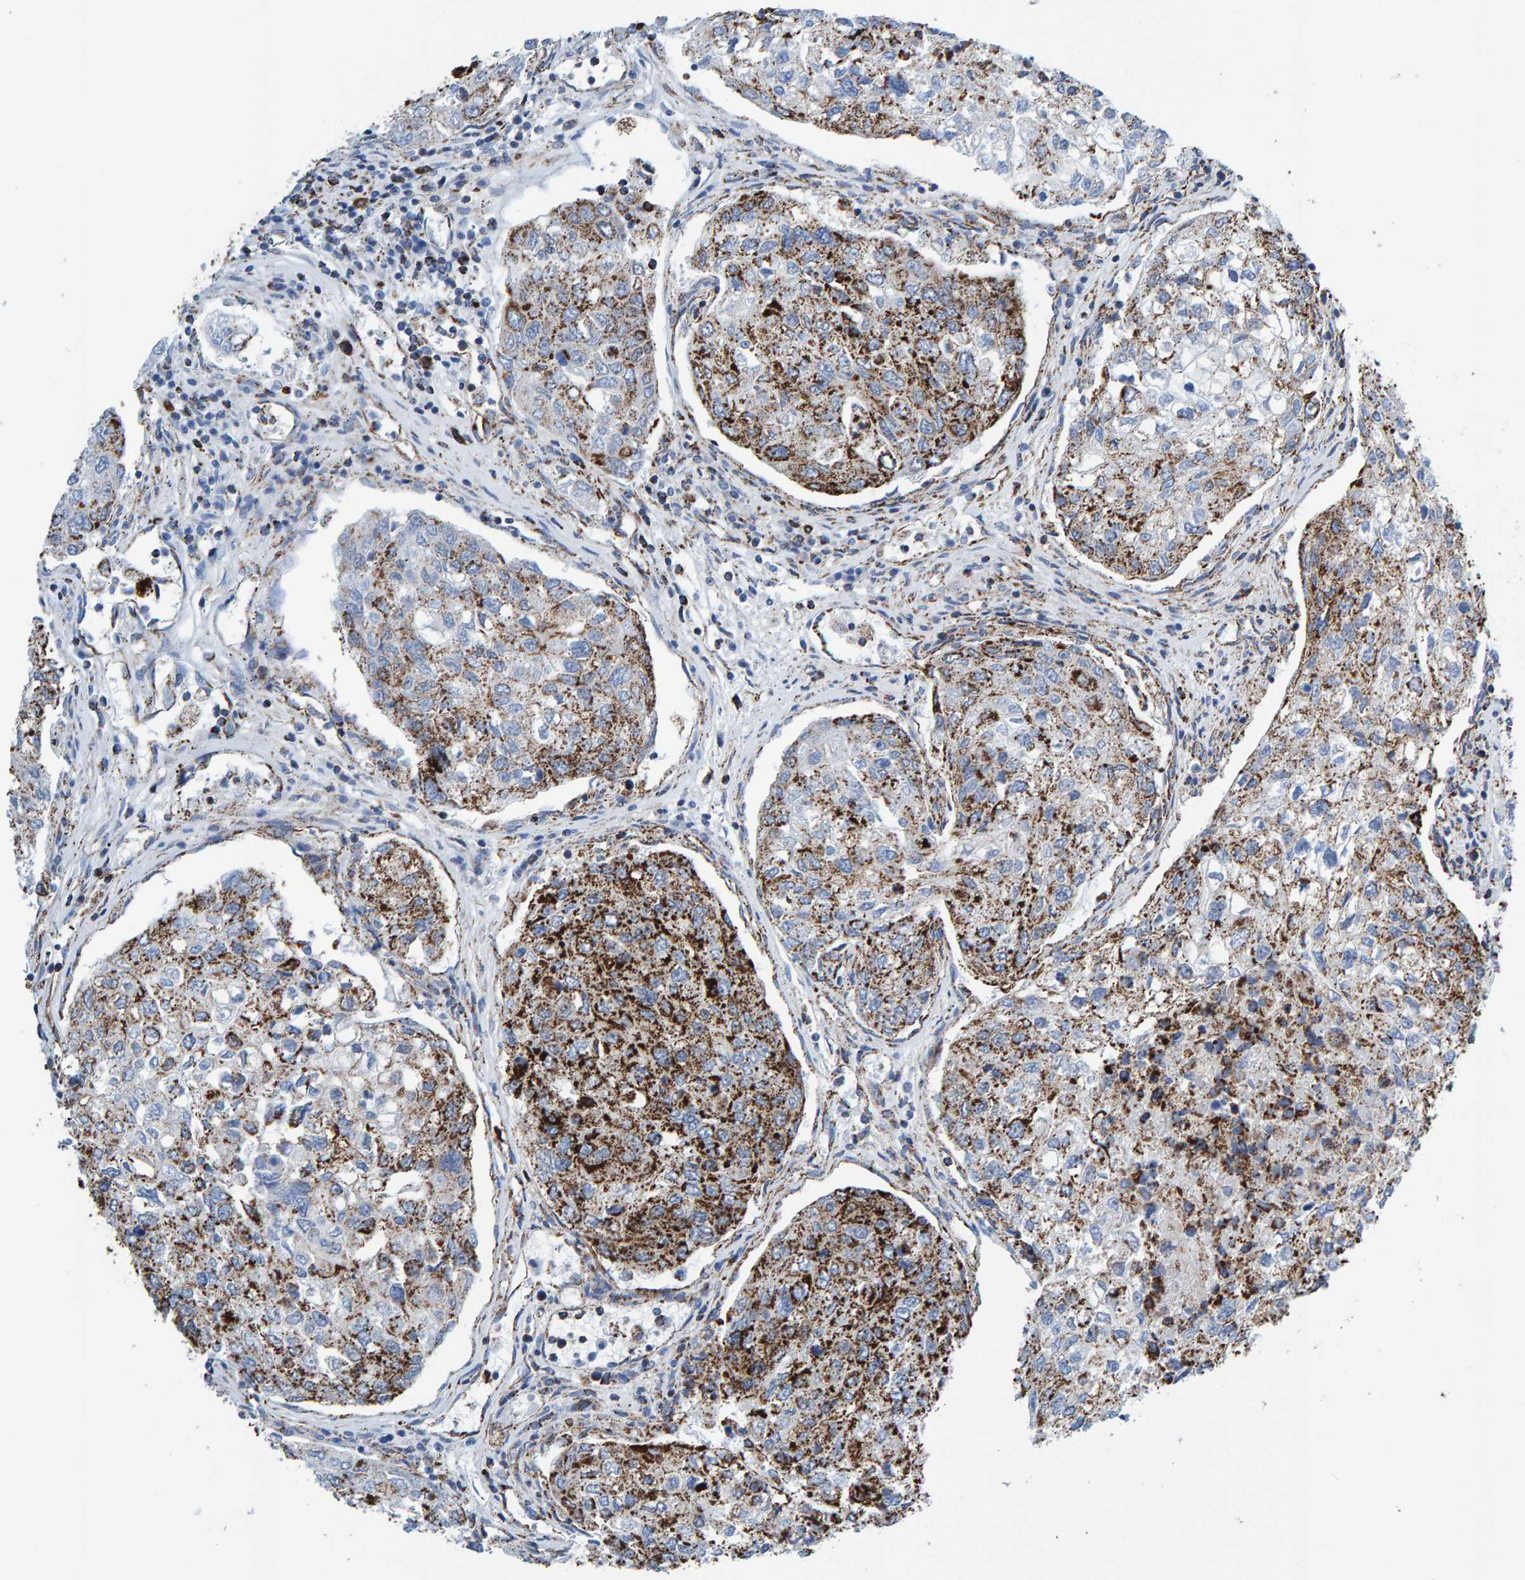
{"staining": {"intensity": "strong", "quantity": "25%-75%", "location": "cytoplasmic/membranous"}, "tissue": "urothelial cancer", "cell_type": "Tumor cells", "image_type": "cancer", "snomed": [{"axis": "morphology", "description": "Urothelial carcinoma, High grade"}, {"axis": "topography", "description": "Lymph node"}, {"axis": "topography", "description": "Urinary bladder"}], "caption": "This image demonstrates immunohistochemistry staining of human urothelial cancer, with high strong cytoplasmic/membranous expression in approximately 25%-75% of tumor cells.", "gene": "ENSG00000262660", "patient": {"sex": "male", "age": 51}}